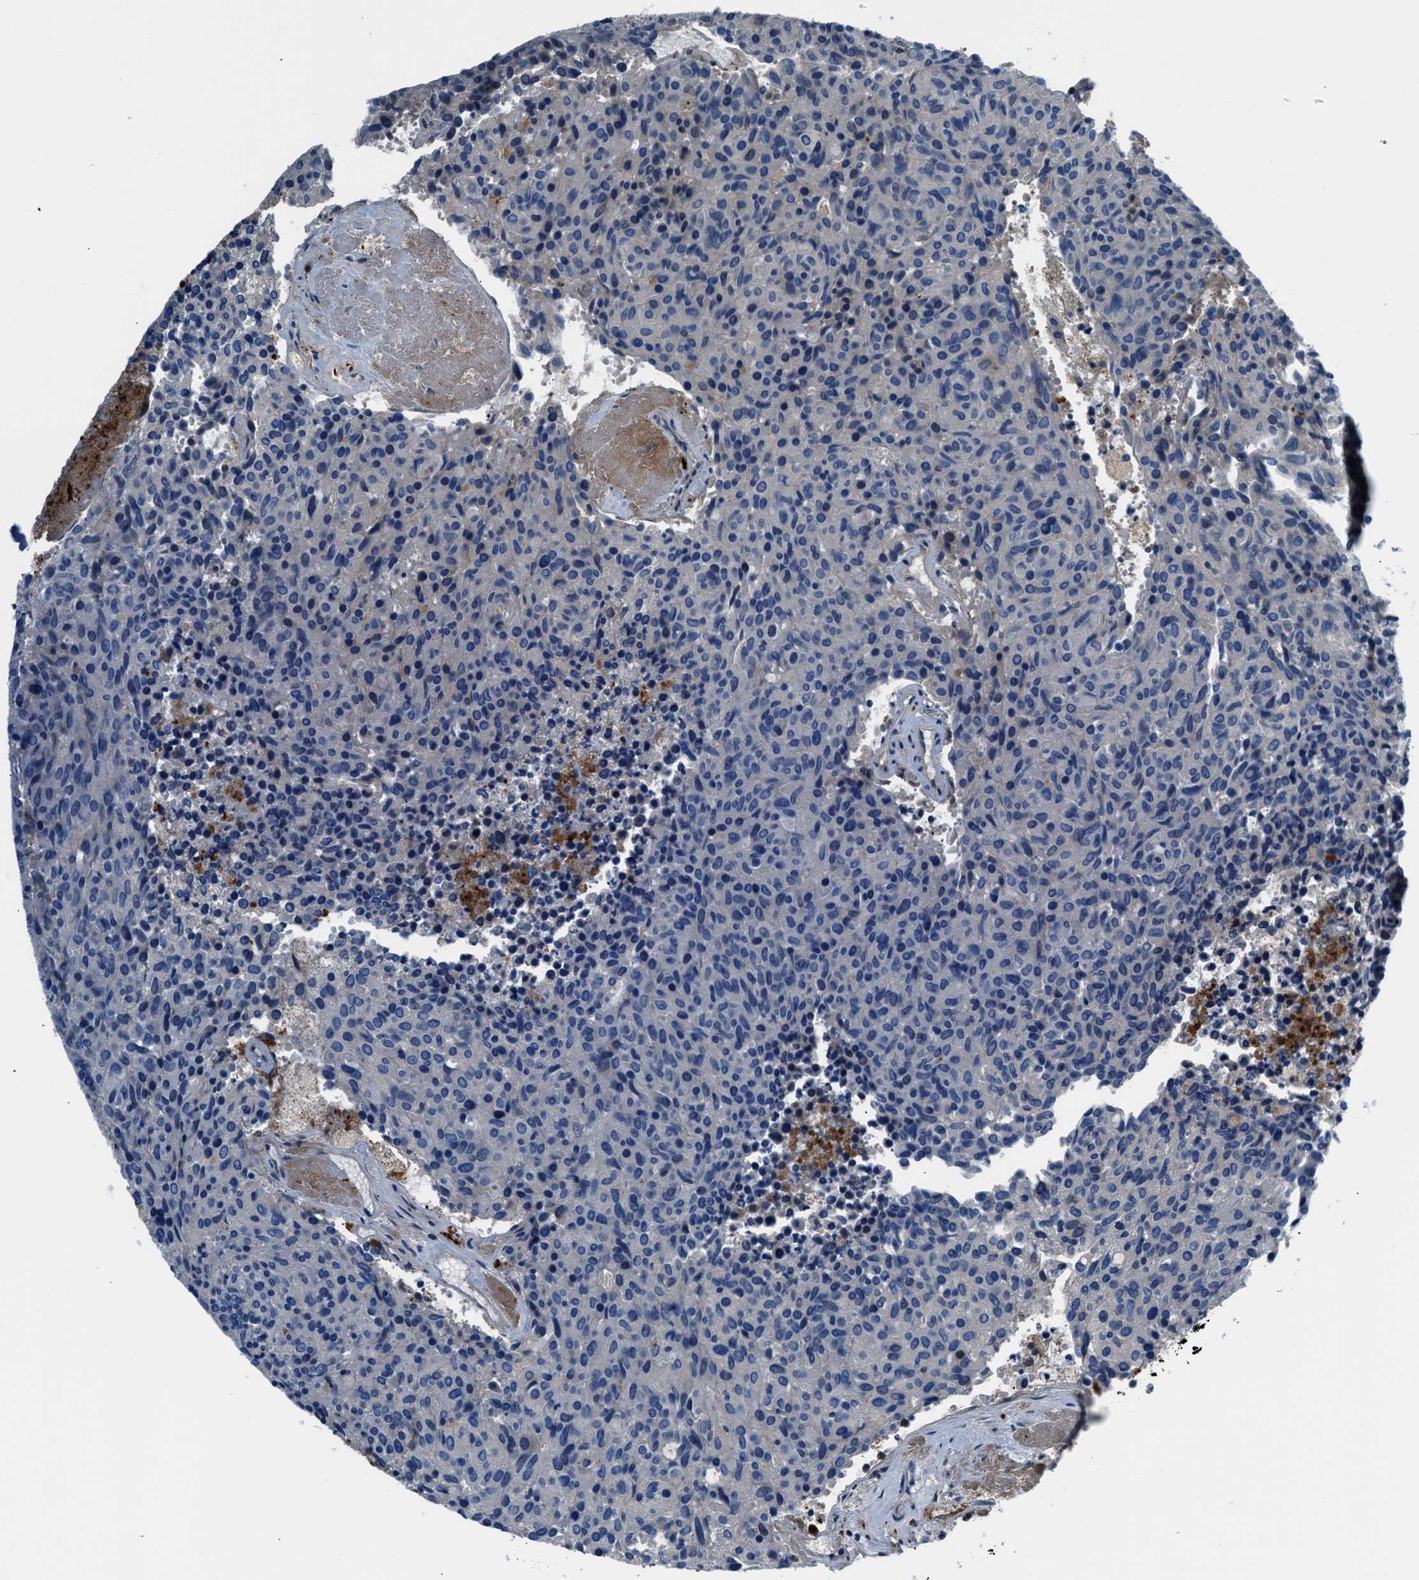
{"staining": {"intensity": "negative", "quantity": "none", "location": "none"}, "tissue": "carcinoid", "cell_type": "Tumor cells", "image_type": "cancer", "snomed": [{"axis": "morphology", "description": "Carcinoid, malignant, NOS"}, {"axis": "topography", "description": "Pancreas"}], "caption": "An image of human malignant carcinoid is negative for staining in tumor cells.", "gene": "SLC38A6", "patient": {"sex": "female", "age": 54}}